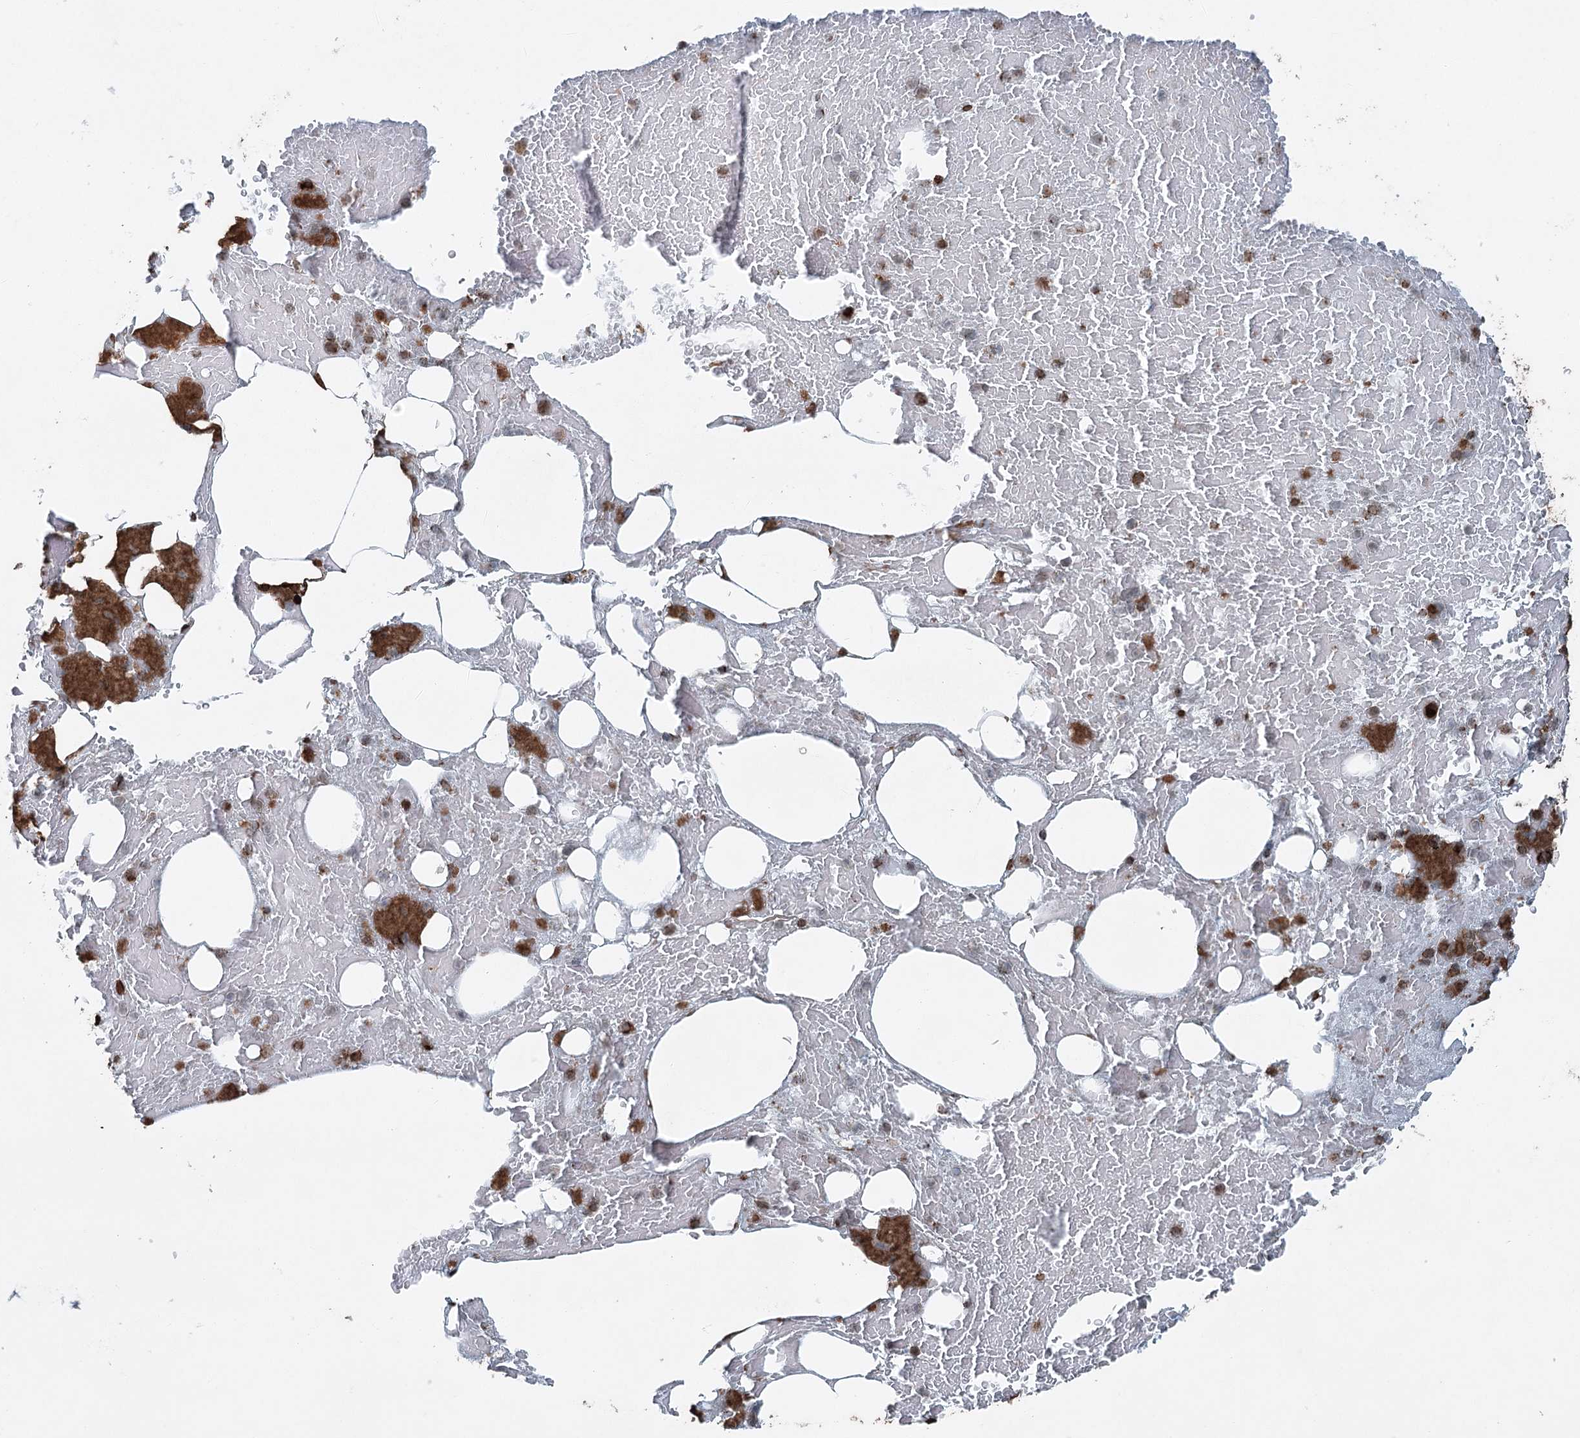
{"staining": {"intensity": "strong", "quantity": "25%-75%", "location": "cytoplasmic/membranous"}, "tissue": "bone marrow", "cell_type": "Hematopoietic cells", "image_type": "normal", "snomed": [{"axis": "morphology", "description": "Normal tissue, NOS"}, {"axis": "topography", "description": "Bone marrow"}], "caption": "Immunohistochemical staining of normal human bone marrow shows 25%-75% levels of strong cytoplasmic/membranous protein positivity in about 25%-75% of hematopoietic cells. The staining is performed using DAB (3,3'-diaminobenzidine) brown chromogen to label protein expression. The nuclei are counter-stained blue using hematoxylin.", "gene": "BCKDHA", "patient": {"sex": "male", "age": 60}}